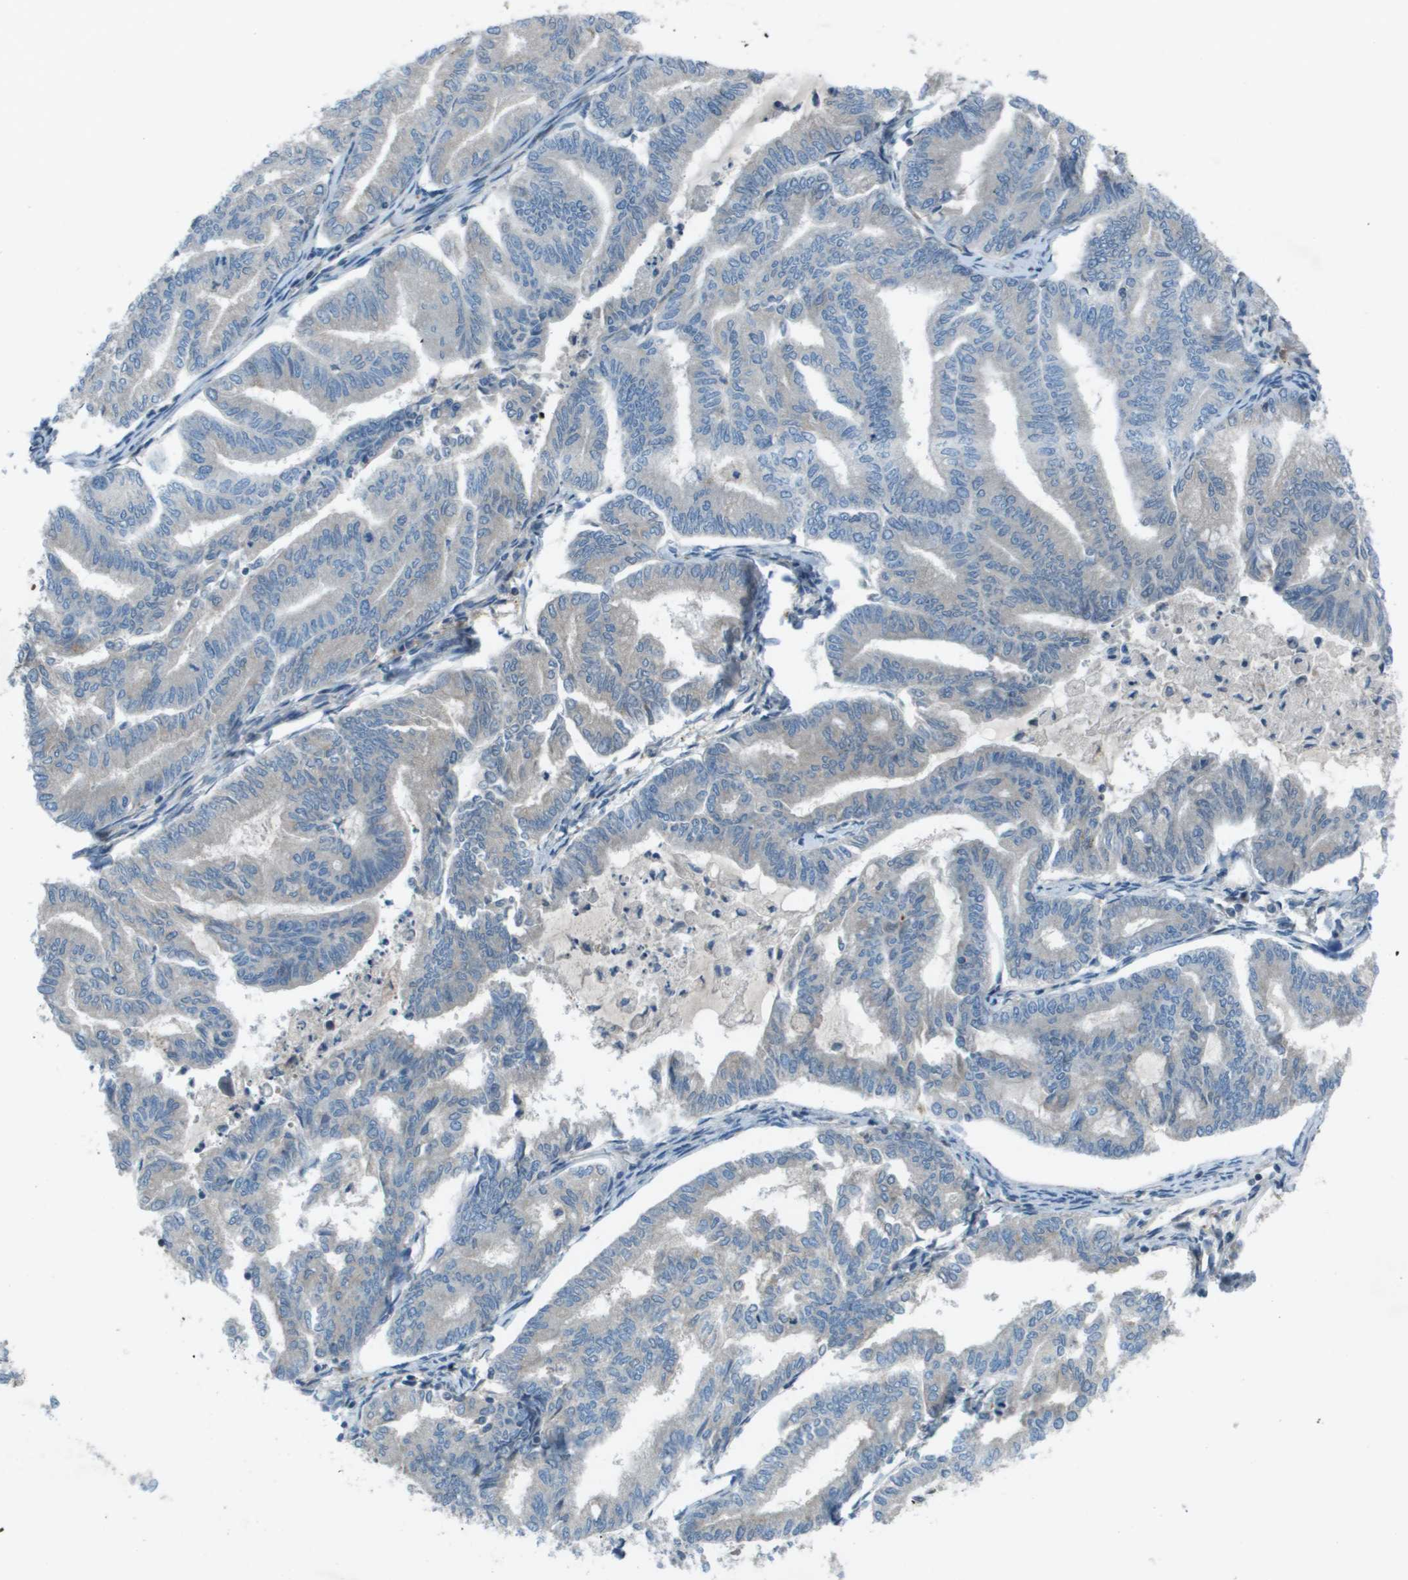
{"staining": {"intensity": "weak", "quantity": "<25%", "location": "cytoplasmic/membranous"}, "tissue": "endometrial cancer", "cell_type": "Tumor cells", "image_type": "cancer", "snomed": [{"axis": "morphology", "description": "Adenocarcinoma, NOS"}, {"axis": "topography", "description": "Endometrium"}], "caption": "A photomicrograph of human endometrial adenocarcinoma is negative for staining in tumor cells. The staining was performed using DAB to visualize the protein expression in brown, while the nuclei were stained in blue with hematoxylin (Magnification: 20x).", "gene": "CAMK4", "patient": {"sex": "female", "age": 79}}